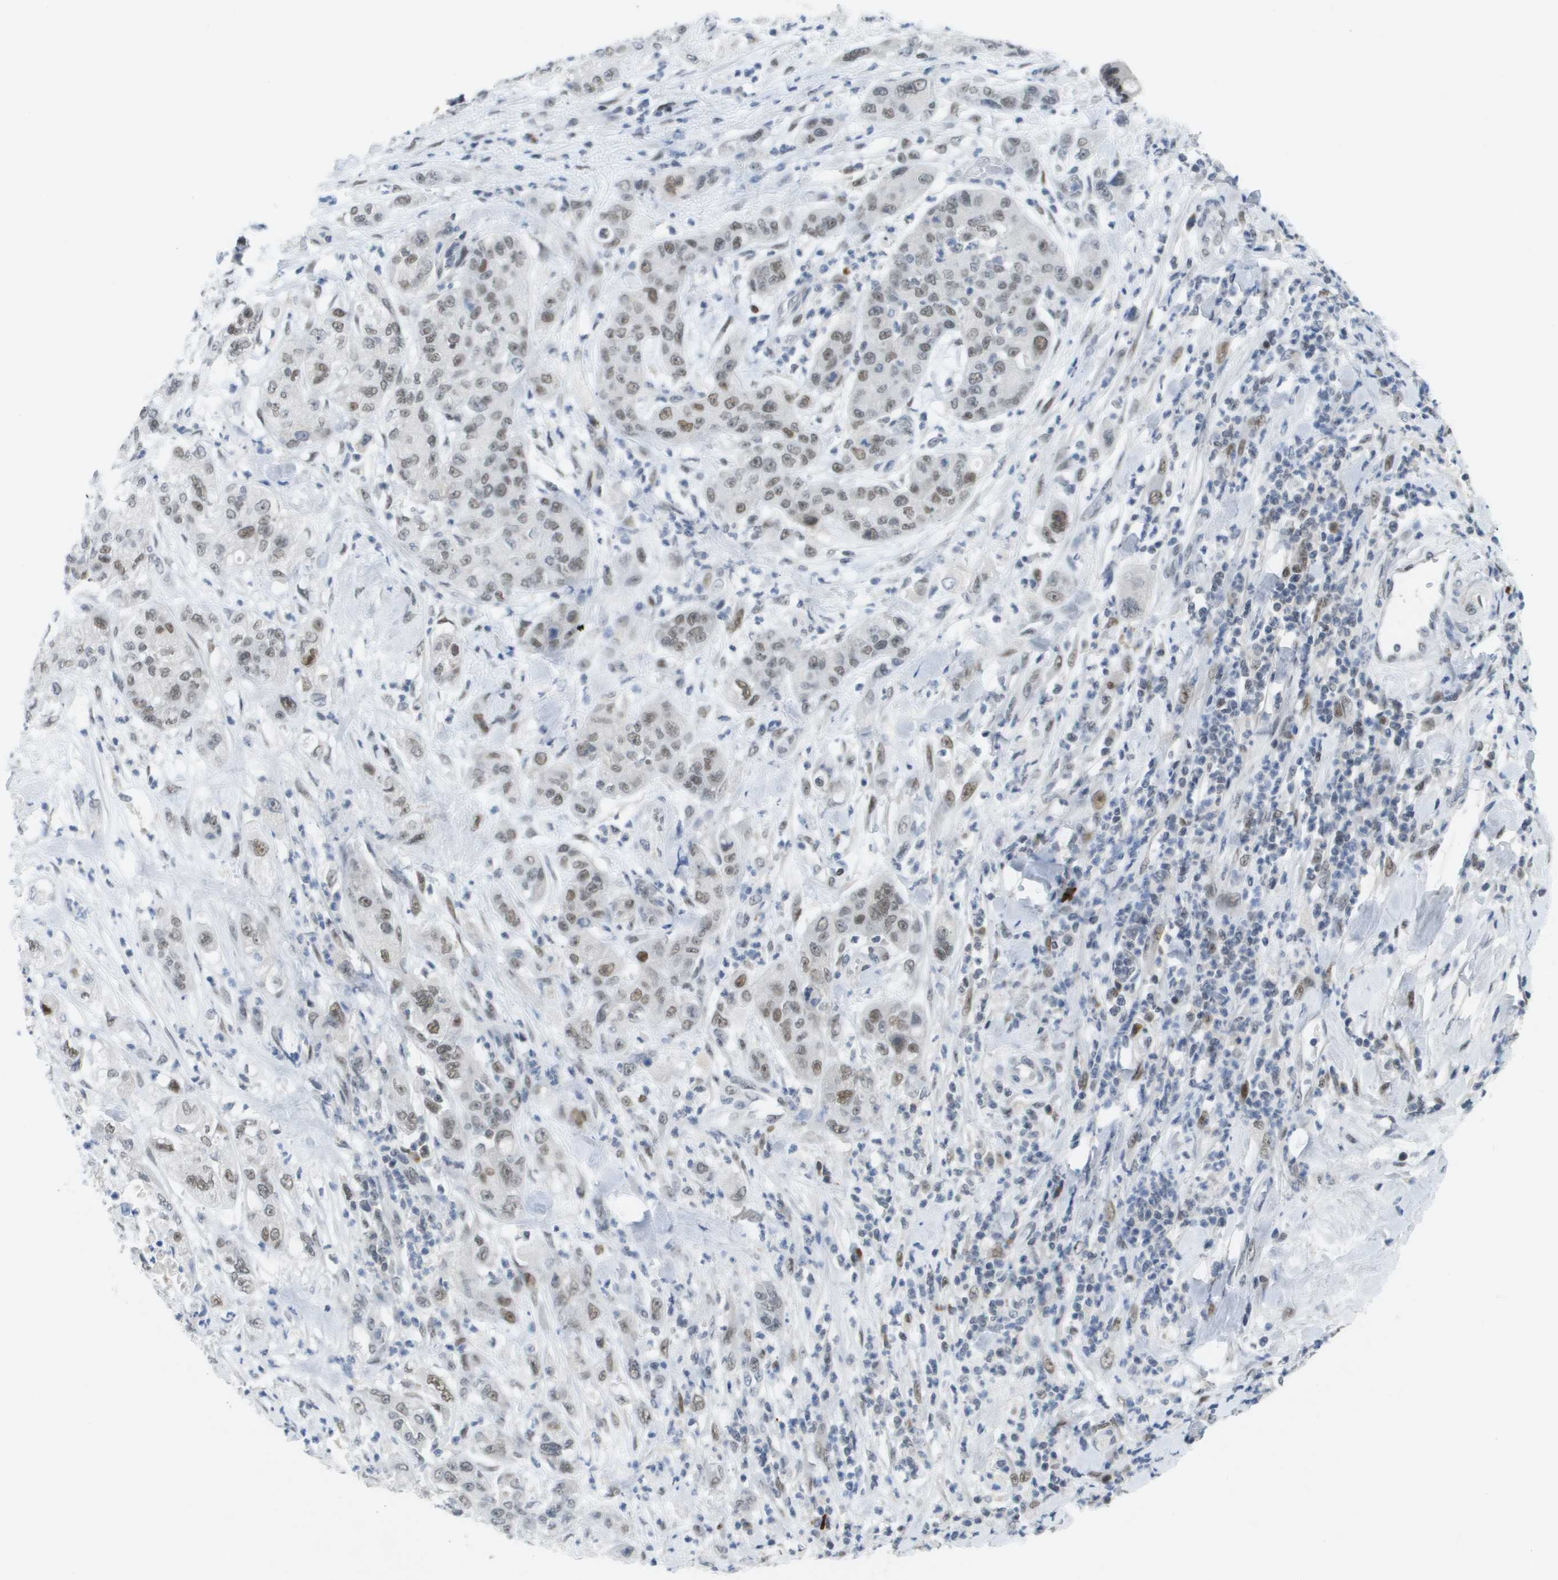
{"staining": {"intensity": "weak", "quantity": ">75%", "location": "nuclear"}, "tissue": "pancreatic cancer", "cell_type": "Tumor cells", "image_type": "cancer", "snomed": [{"axis": "morphology", "description": "Adenocarcinoma, NOS"}, {"axis": "topography", "description": "Pancreas"}], "caption": "About >75% of tumor cells in pancreatic adenocarcinoma show weak nuclear protein positivity as visualized by brown immunohistochemical staining.", "gene": "TP53RK", "patient": {"sex": "female", "age": 78}}